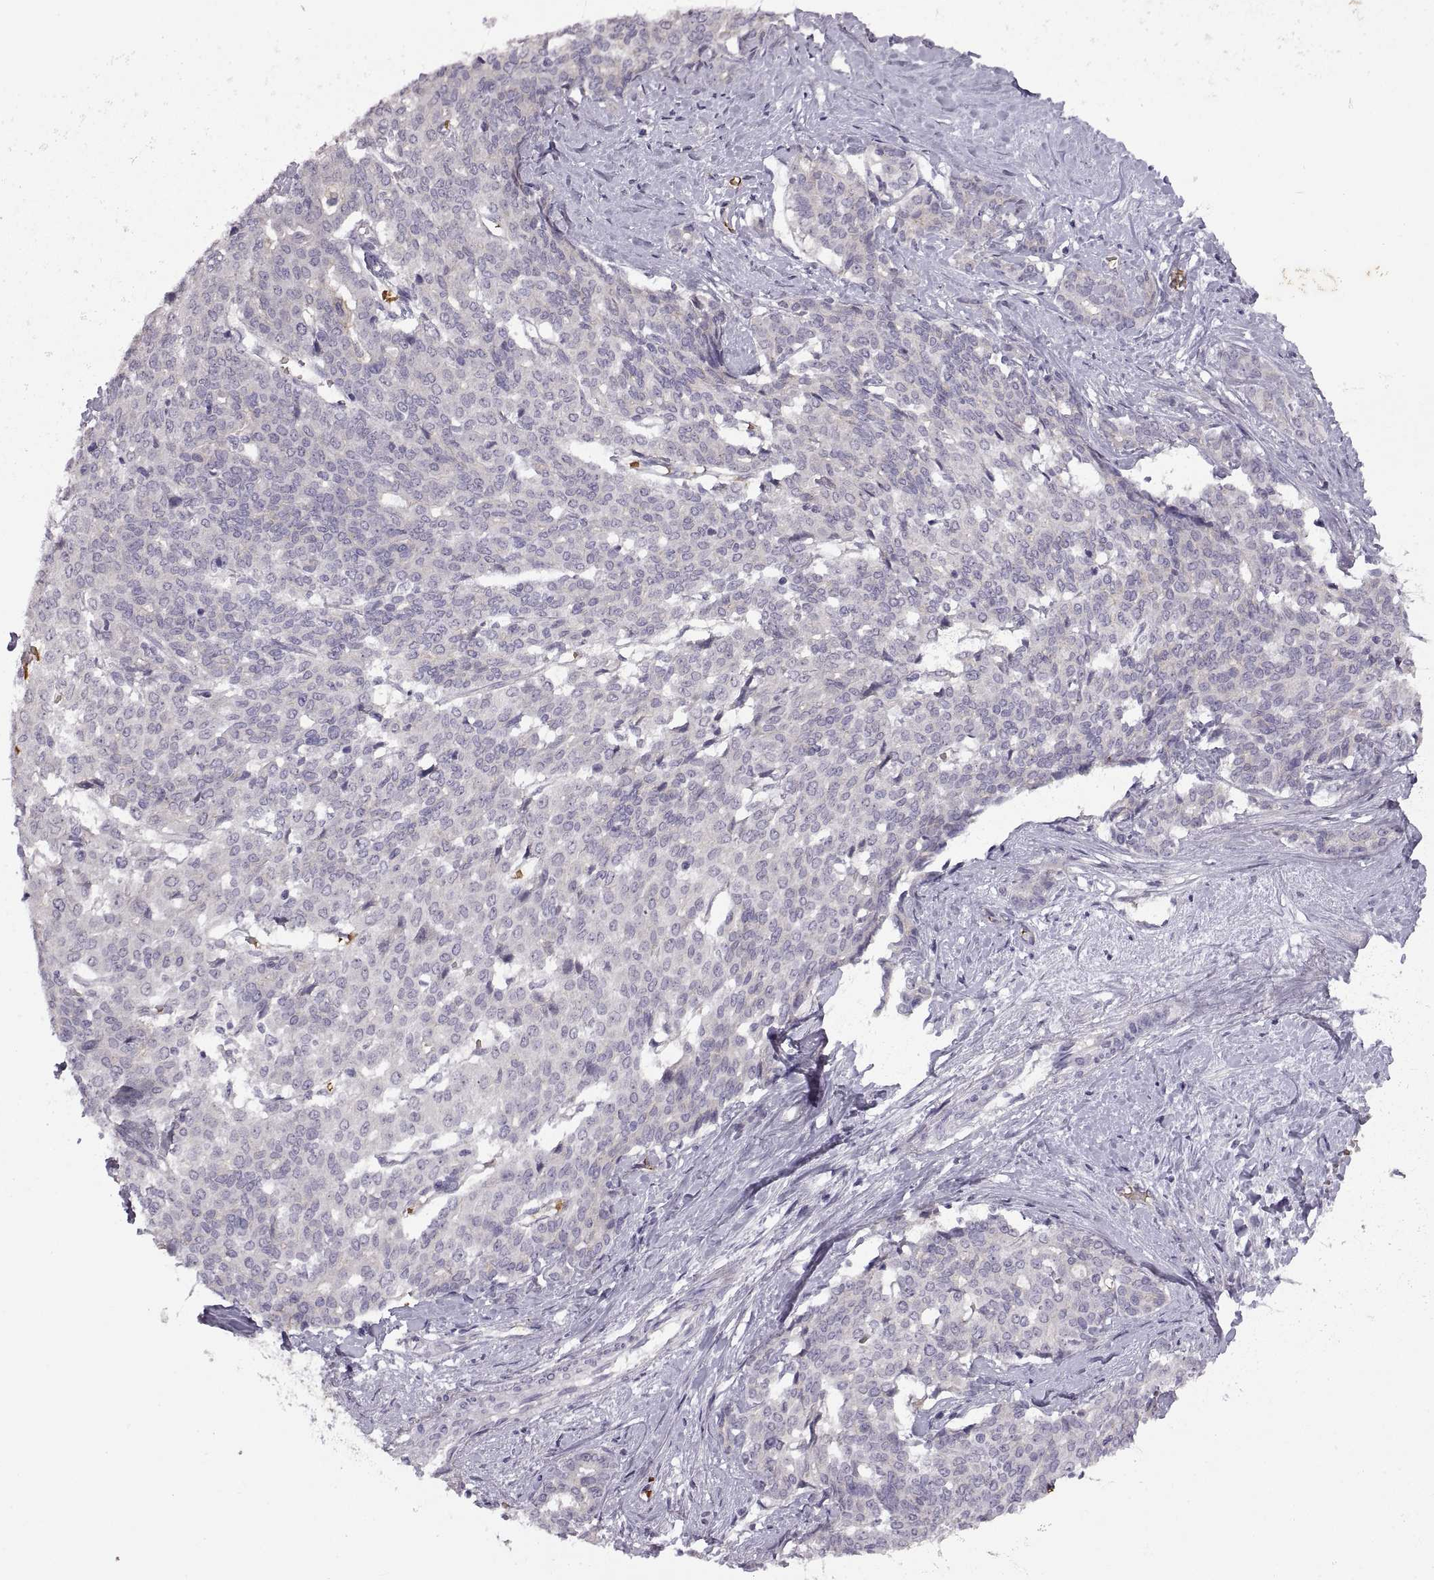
{"staining": {"intensity": "negative", "quantity": "none", "location": "none"}, "tissue": "liver cancer", "cell_type": "Tumor cells", "image_type": "cancer", "snomed": [{"axis": "morphology", "description": "Cholangiocarcinoma"}, {"axis": "topography", "description": "Liver"}], "caption": "A micrograph of human cholangiocarcinoma (liver) is negative for staining in tumor cells. The staining is performed using DAB brown chromogen with nuclei counter-stained in using hematoxylin.", "gene": "MEIOC", "patient": {"sex": "female", "age": 47}}